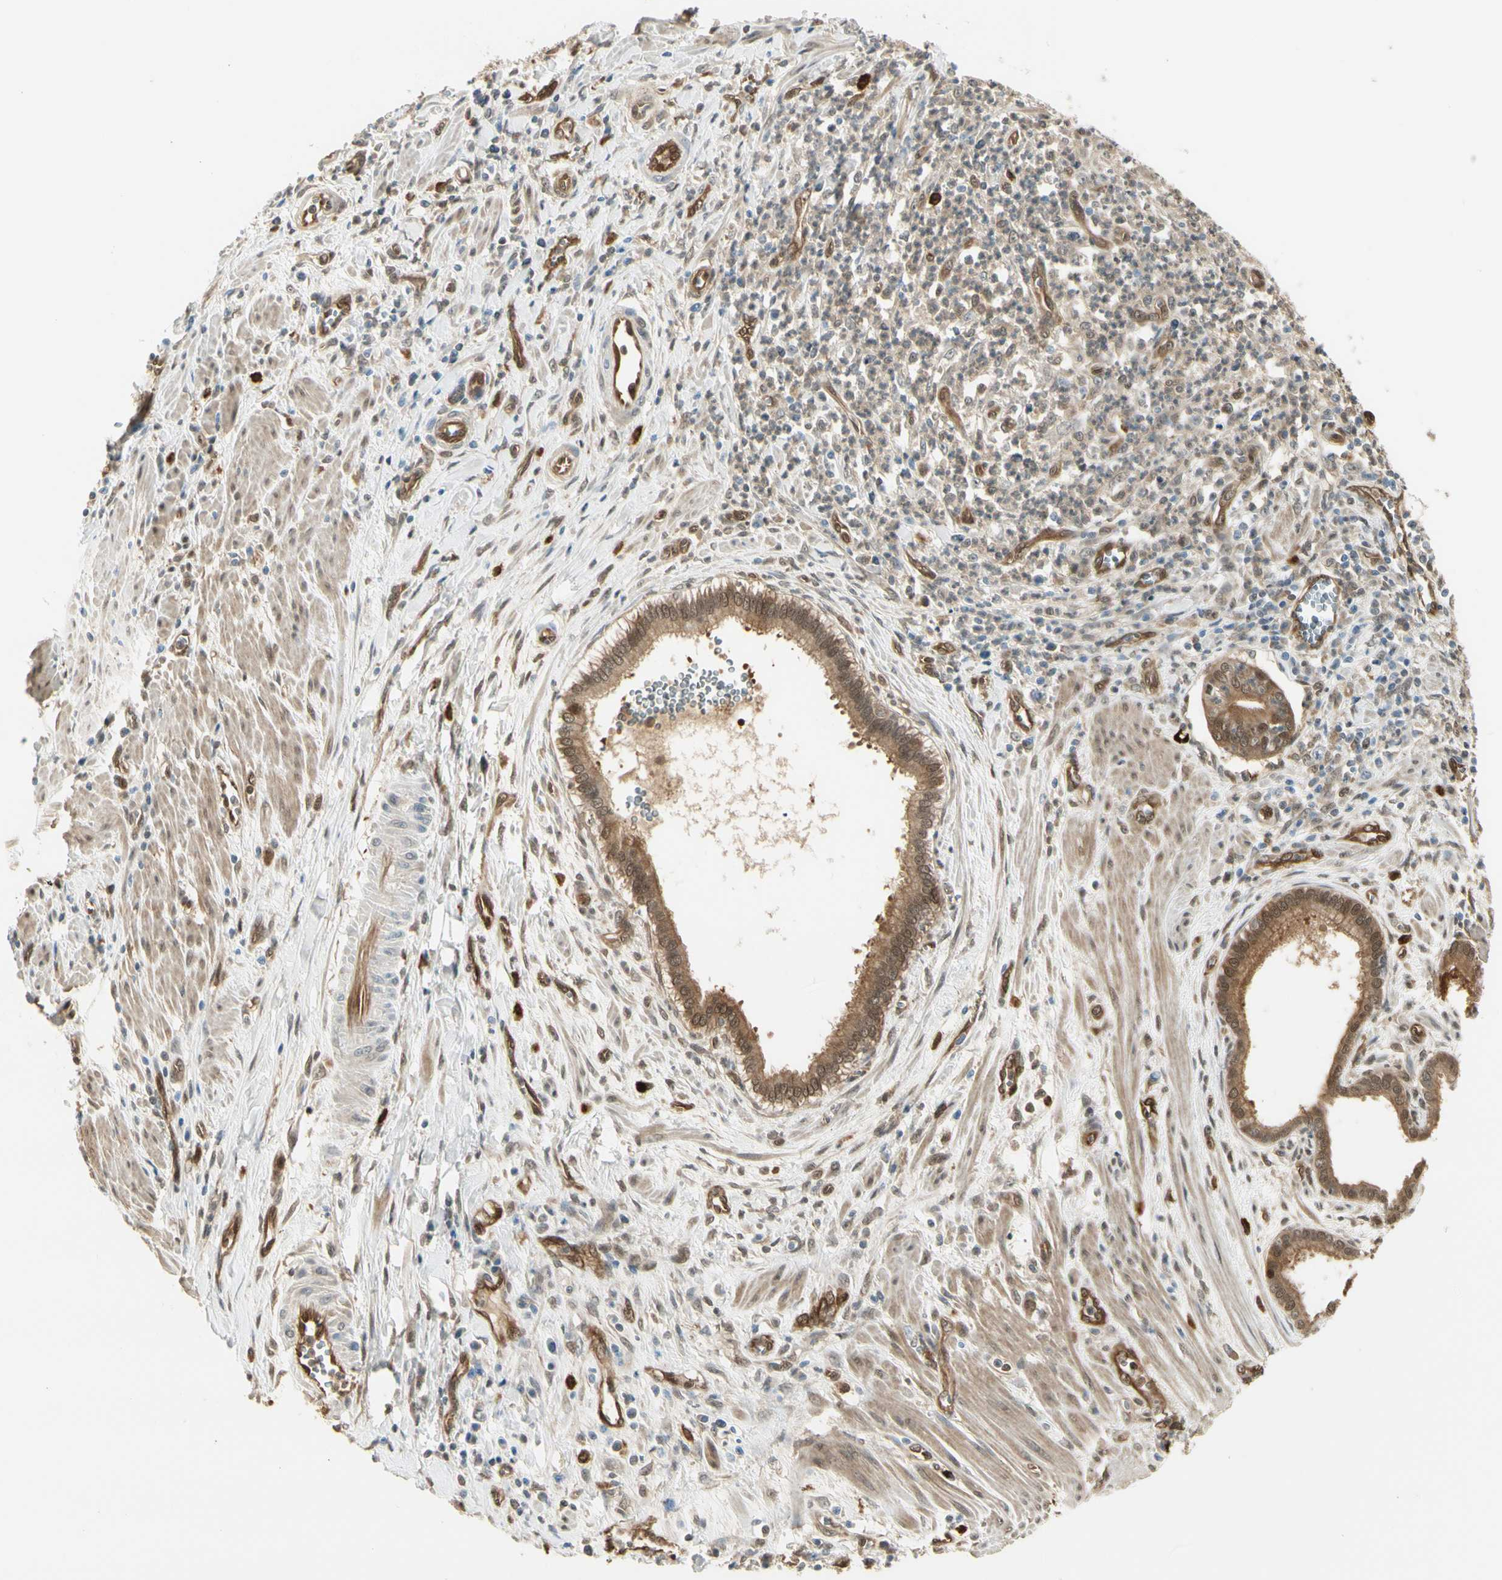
{"staining": {"intensity": "moderate", "quantity": ">75%", "location": "cytoplasmic/membranous,nuclear"}, "tissue": "pancreatic cancer", "cell_type": "Tumor cells", "image_type": "cancer", "snomed": [{"axis": "morphology", "description": "Normal tissue, NOS"}, {"axis": "topography", "description": "Lymph node"}], "caption": "A brown stain highlights moderate cytoplasmic/membranous and nuclear staining of a protein in human pancreatic cancer tumor cells. (brown staining indicates protein expression, while blue staining denotes nuclei).", "gene": "SERPINB6", "patient": {"sex": "male", "age": 50}}